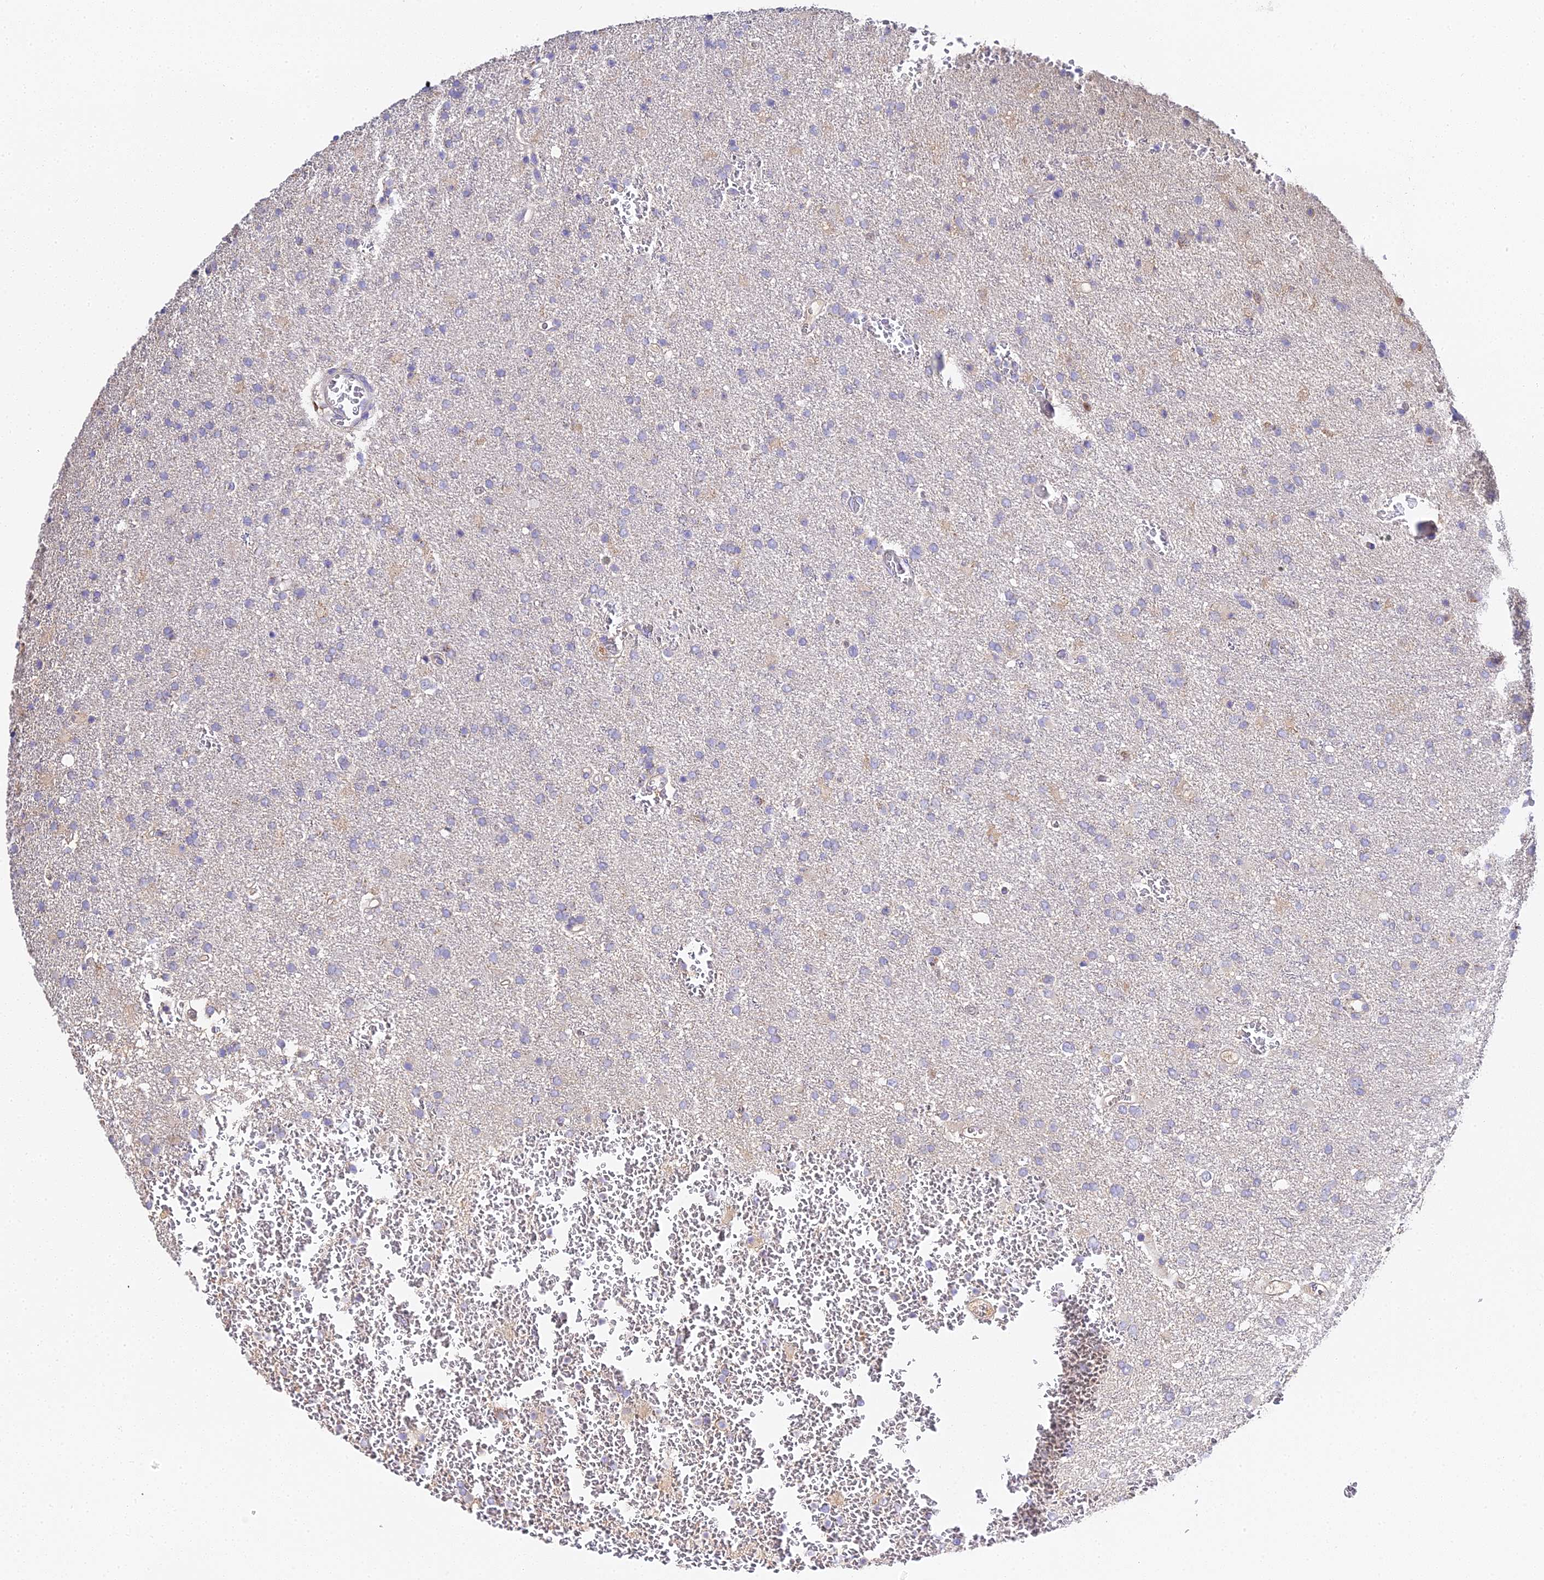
{"staining": {"intensity": "negative", "quantity": "none", "location": "none"}, "tissue": "glioma", "cell_type": "Tumor cells", "image_type": "cancer", "snomed": [{"axis": "morphology", "description": "Glioma, malignant, High grade"}, {"axis": "topography", "description": "Brain"}], "caption": "The photomicrograph displays no significant staining in tumor cells of high-grade glioma (malignant).", "gene": "SCX", "patient": {"sex": "female", "age": 74}}